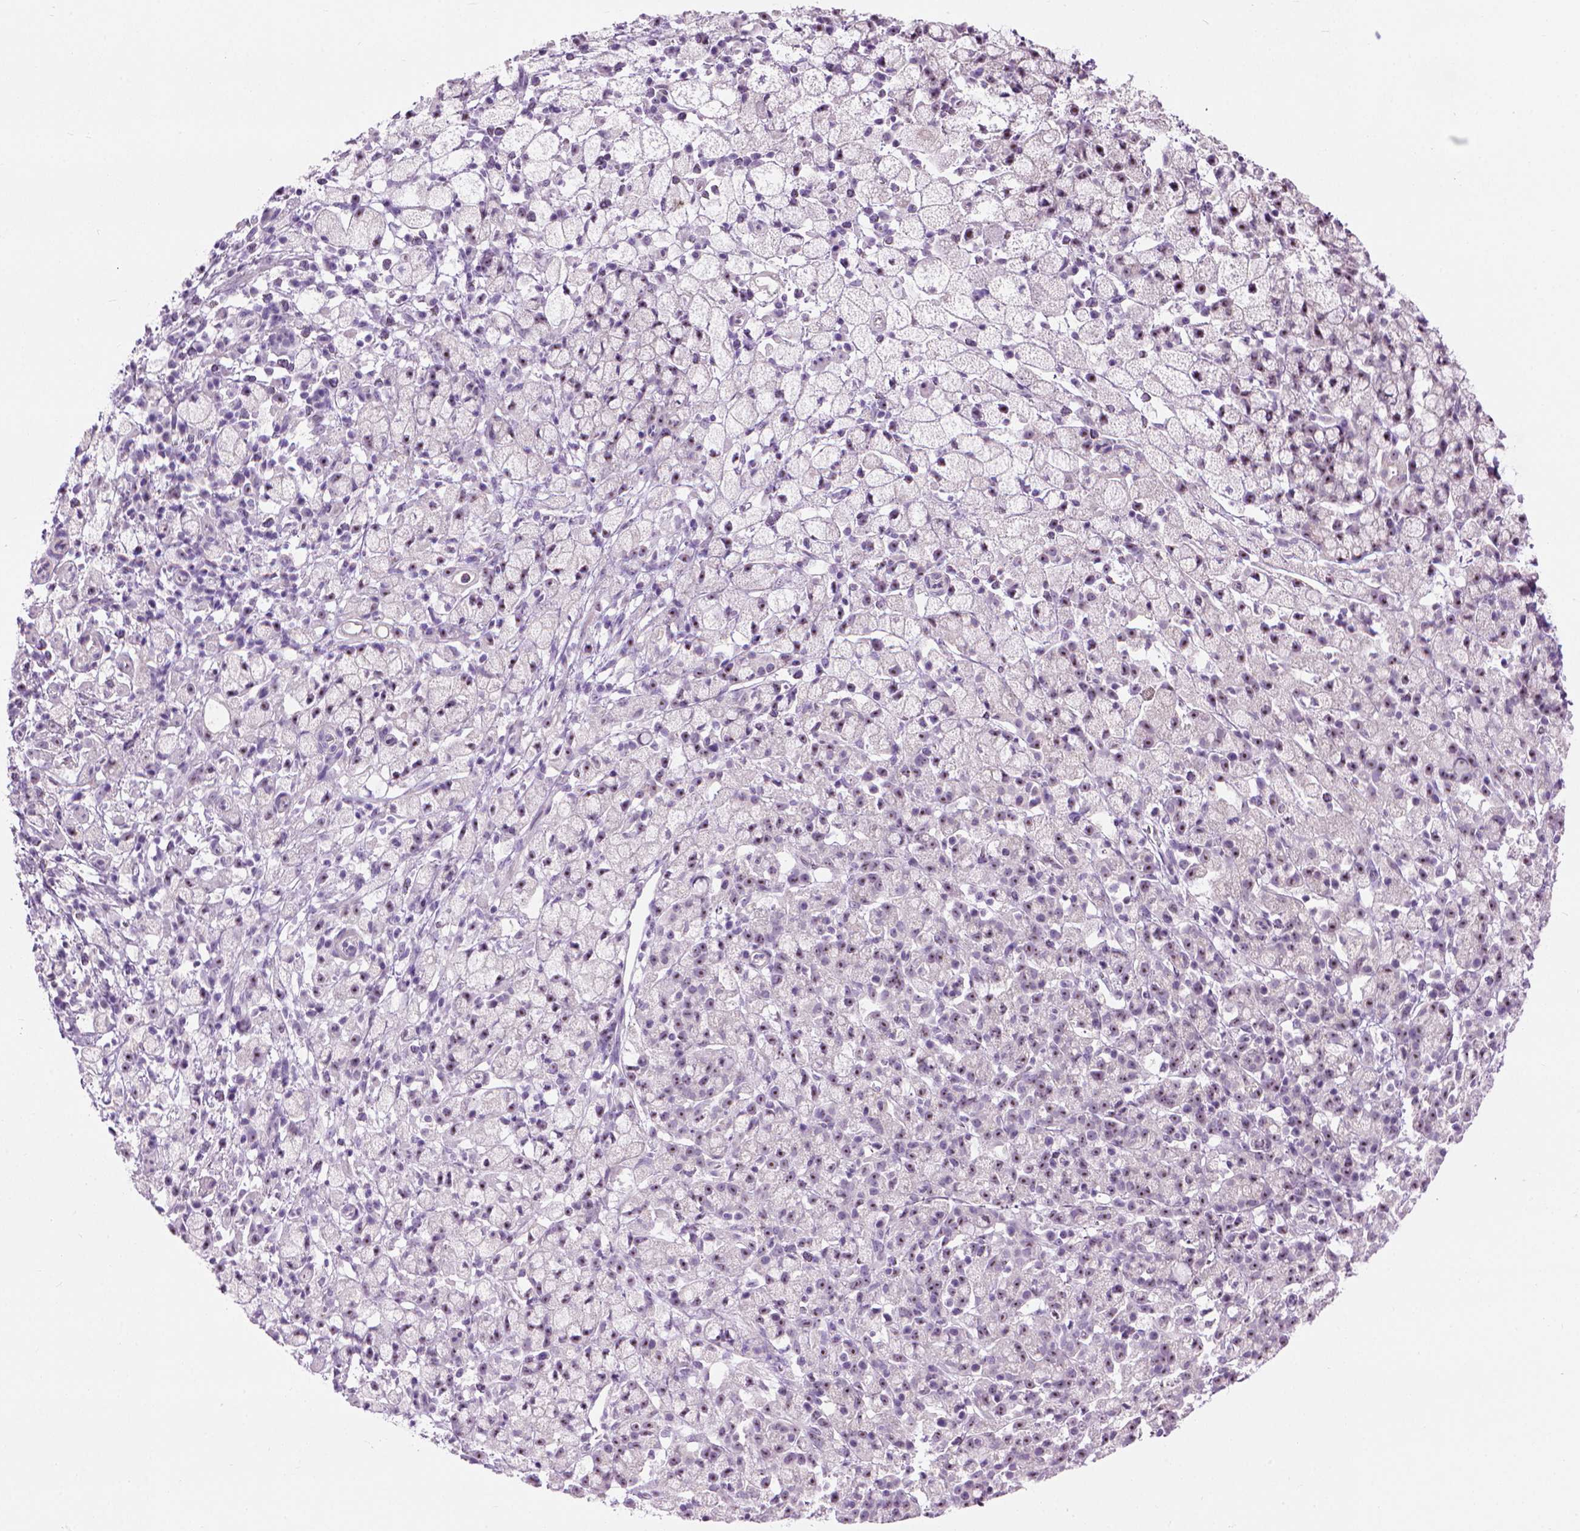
{"staining": {"intensity": "weak", "quantity": "25%-75%", "location": "nuclear"}, "tissue": "stomach cancer", "cell_type": "Tumor cells", "image_type": "cancer", "snomed": [{"axis": "morphology", "description": "Adenocarcinoma, NOS"}, {"axis": "topography", "description": "Stomach"}], "caption": "Protein analysis of stomach adenocarcinoma tissue shows weak nuclear staining in about 25%-75% of tumor cells. (DAB (3,3'-diaminobenzidine) IHC, brown staining for protein, blue staining for nuclei).", "gene": "UTP4", "patient": {"sex": "male", "age": 58}}